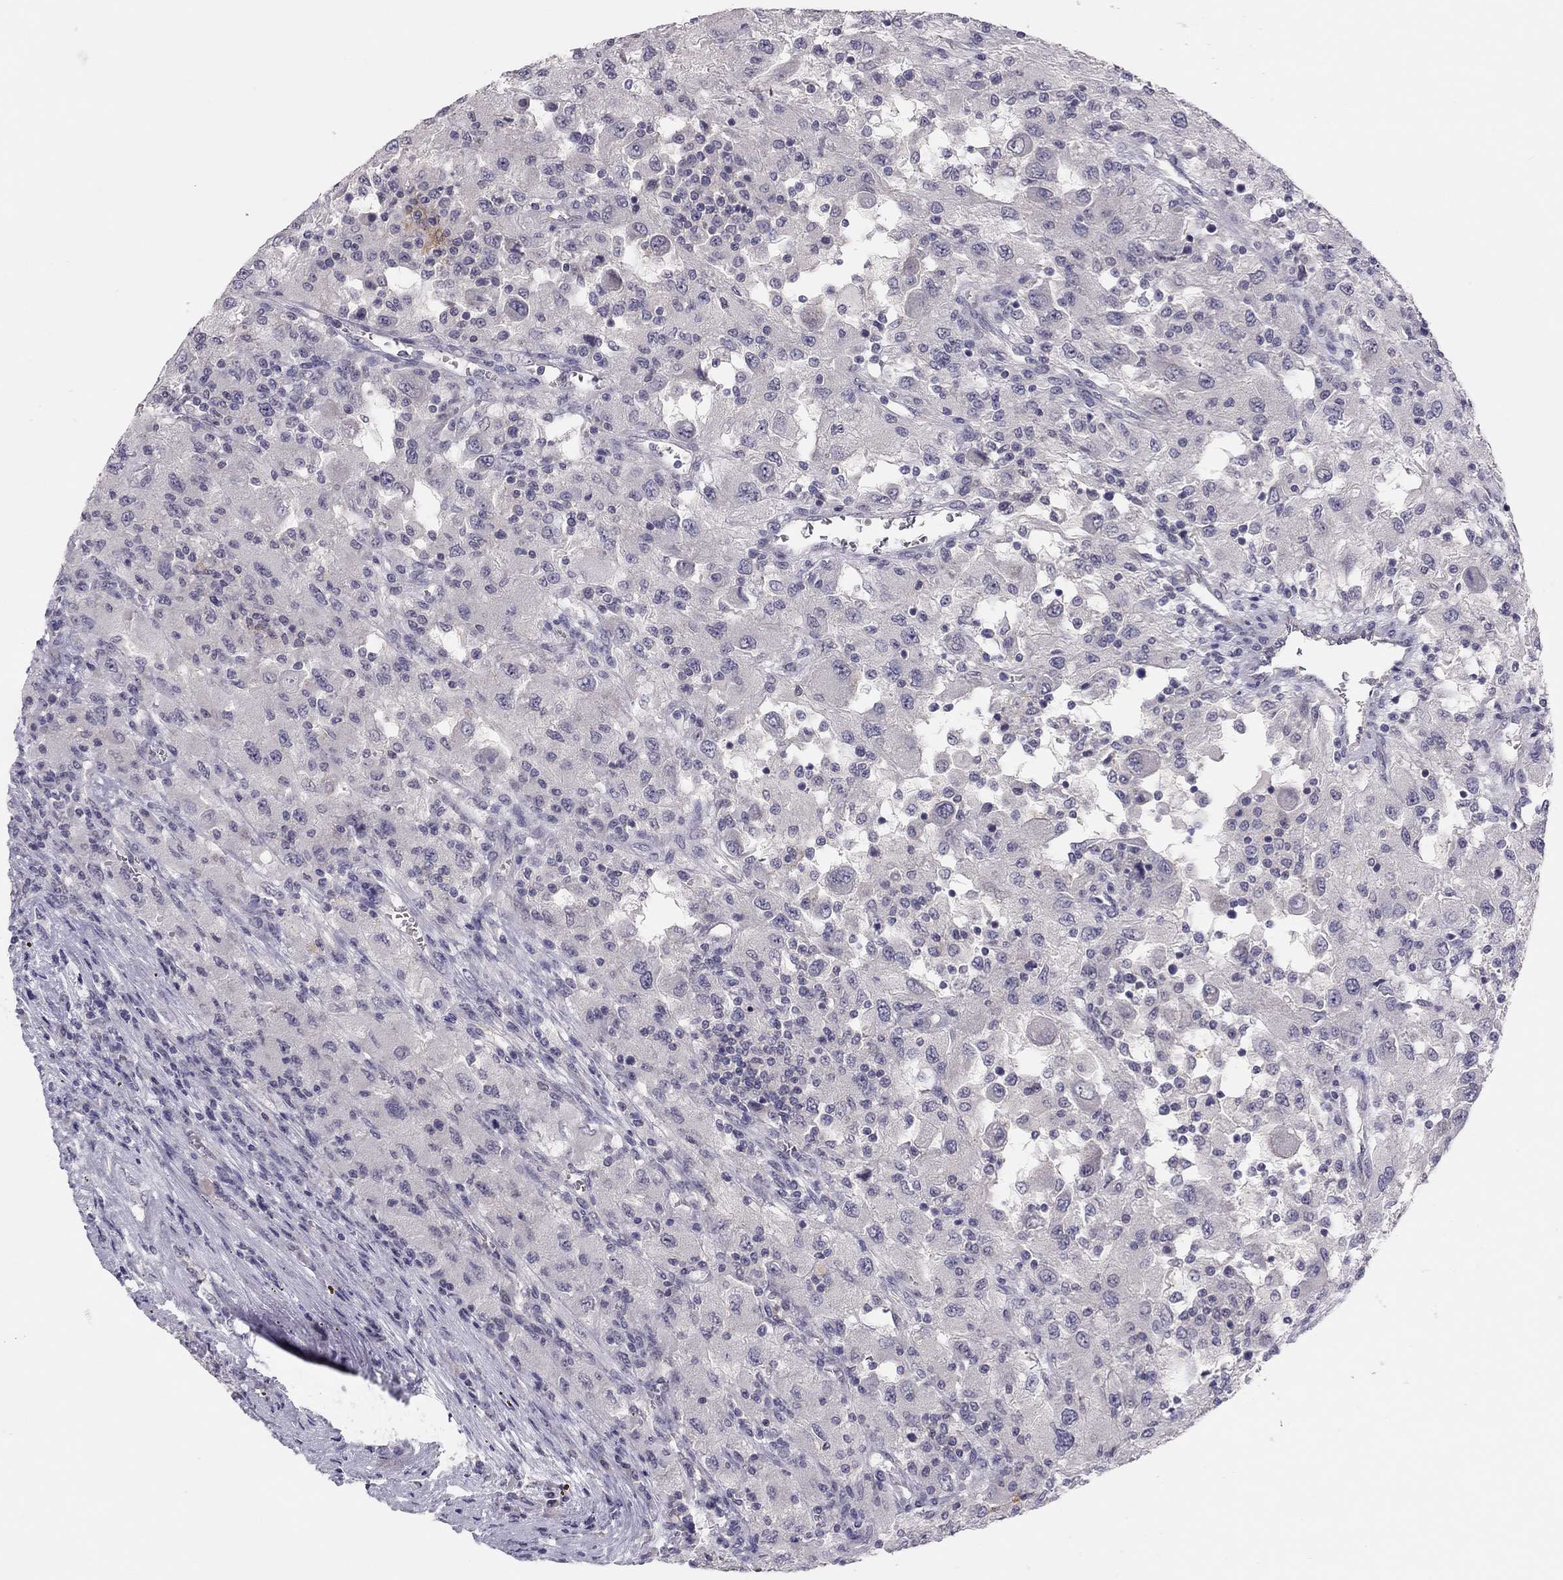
{"staining": {"intensity": "negative", "quantity": "none", "location": "none"}, "tissue": "renal cancer", "cell_type": "Tumor cells", "image_type": "cancer", "snomed": [{"axis": "morphology", "description": "Adenocarcinoma, NOS"}, {"axis": "topography", "description": "Kidney"}], "caption": "Renal cancer was stained to show a protein in brown. There is no significant staining in tumor cells.", "gene": "ADORA2A", "patient": {"sex": "female", "age": 67}}